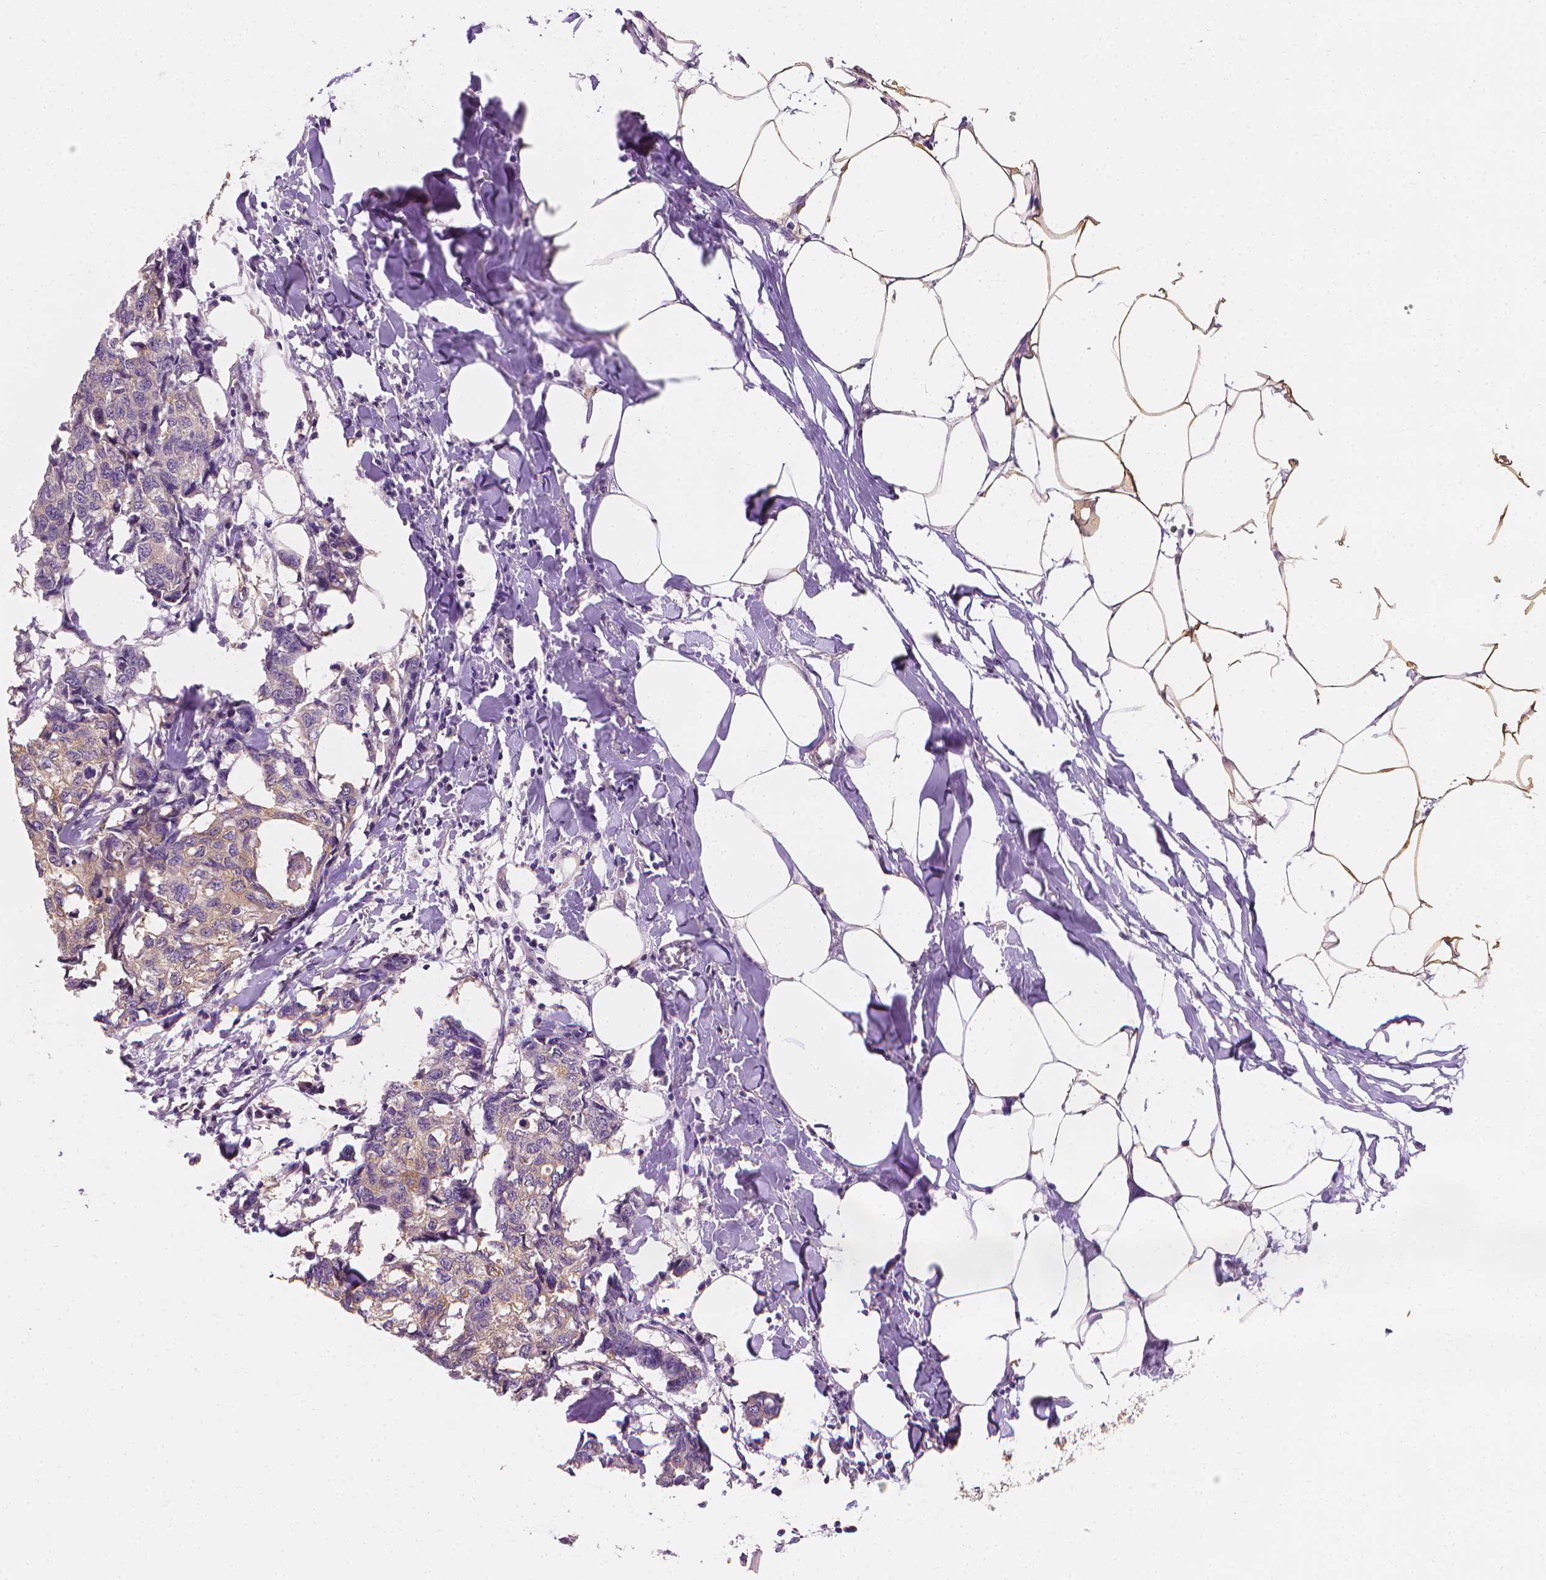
{"staining": {"intensity": "weak", "quantity": "25%-75%", "location": "cytoplasmic/membranous"}, "tissue": "breast cancer", "cell_type": "Tumor cells", "image_type": "cancer", "snomed": [{"axis": "morphology", "description": "Duct carcinoma"}, {"axis": "topography", "description": "Breast"}], "caption": "Approximately 25%-75% of tumor cells in breast cancer display weak cytoplasmic/membranous protein expression as visualized by brown immunohistochemical staining.", "gene": "FASN", "patient": {"sex": "female", "age": 27}}